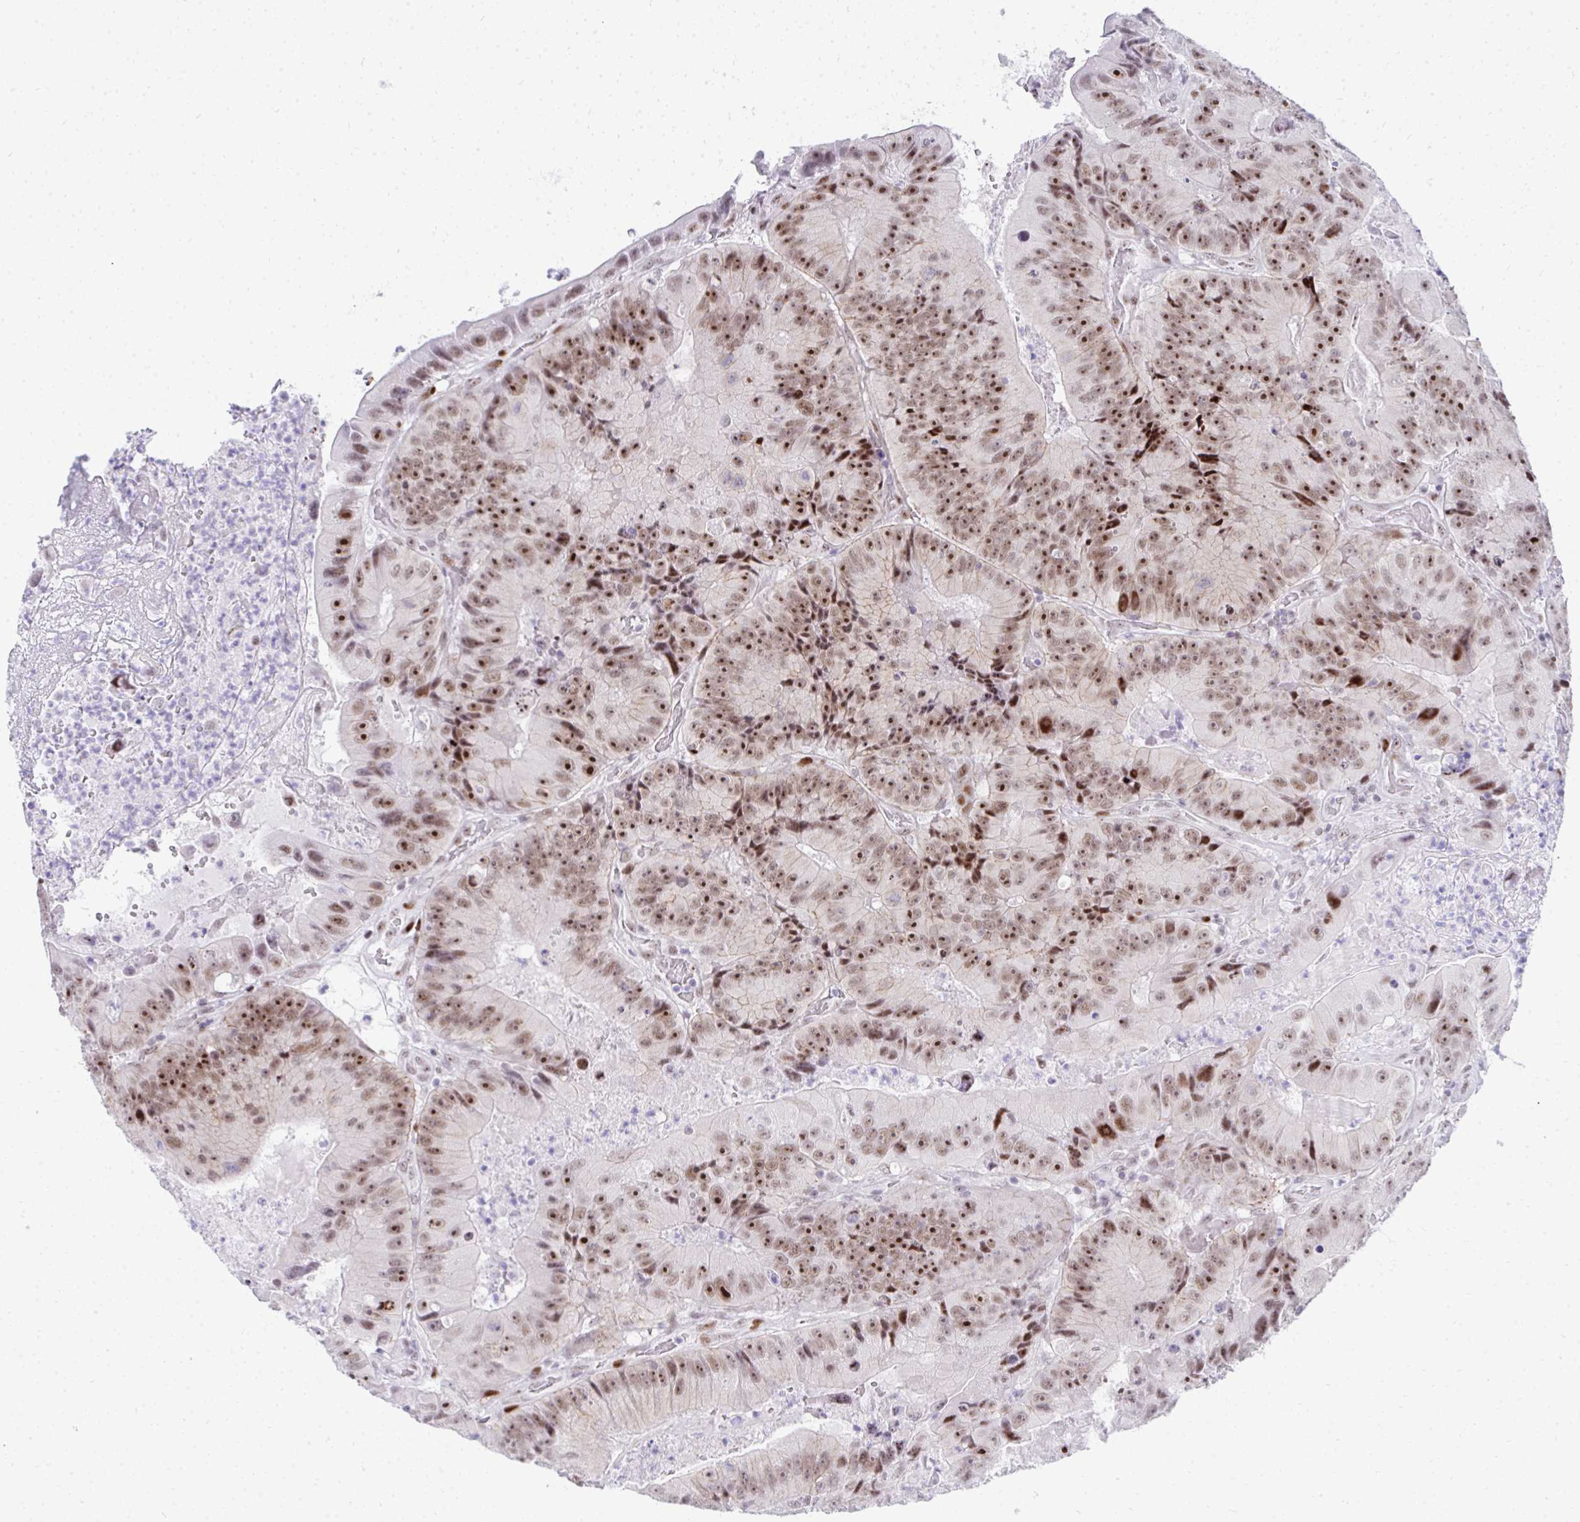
{"staining": {"intensity": "moderate", "quantity": ">75%", "location": "nuclear"}, "tissue": "colorectal cancer", "cell_type": "Tumor cells", "image_type": "cancer", "snomed": [{"axis": "morphology", "description": "Adenocarcinoma, NOS"}, {"axis": "topography", "description": "Colon"}], "caption": "Protein expression analysis of human colorectal adenocarcinoma reveals moderate nuclear positivity in approximately >75% of tumor cells.", "gene": "GLDN", "patient": {"sex": "female", "age": 86}}